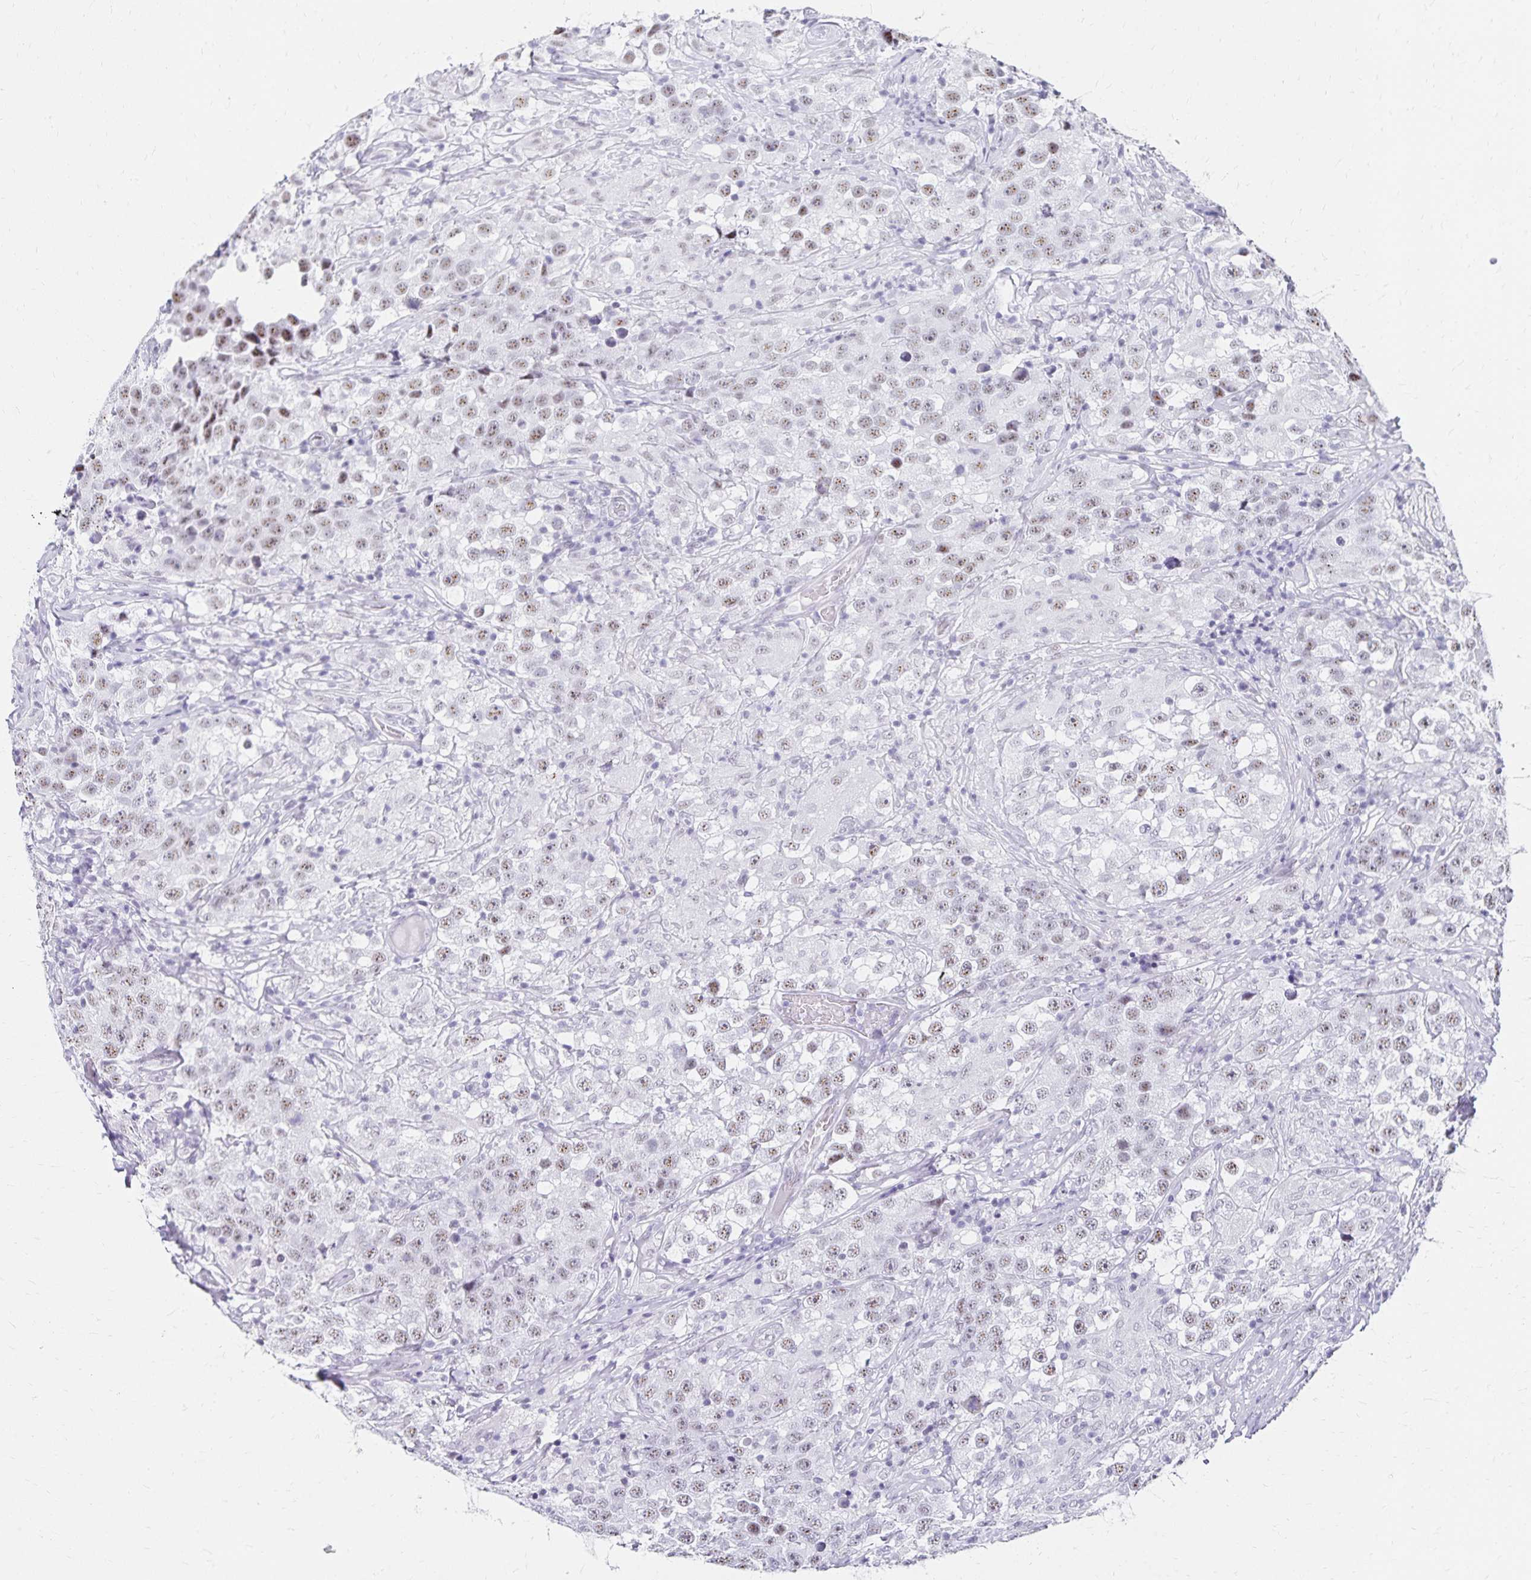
{"staining": {"intensity": "weak", "quantity": "25%-75%", "location": "nuclear"}, "tissue": "testis cancer", "cell_type": "Tumor cells", "image_type": "cancer", "snomed": [{"axis": "morphology", "description": "Seminoma, NOS"}, {"axis": "topography", "description": "Testis"}], "caption": "DAB (3,3'-diaminobenzidine) immunohistochemical staining of human testis seminoma exhibits weak nuclear protein positivity in approximately 25%-75% of tumor cells. Nuclei are stained in blue.", "gene": "C20orf85", "patient": {"sex": "male", "age": 46}}